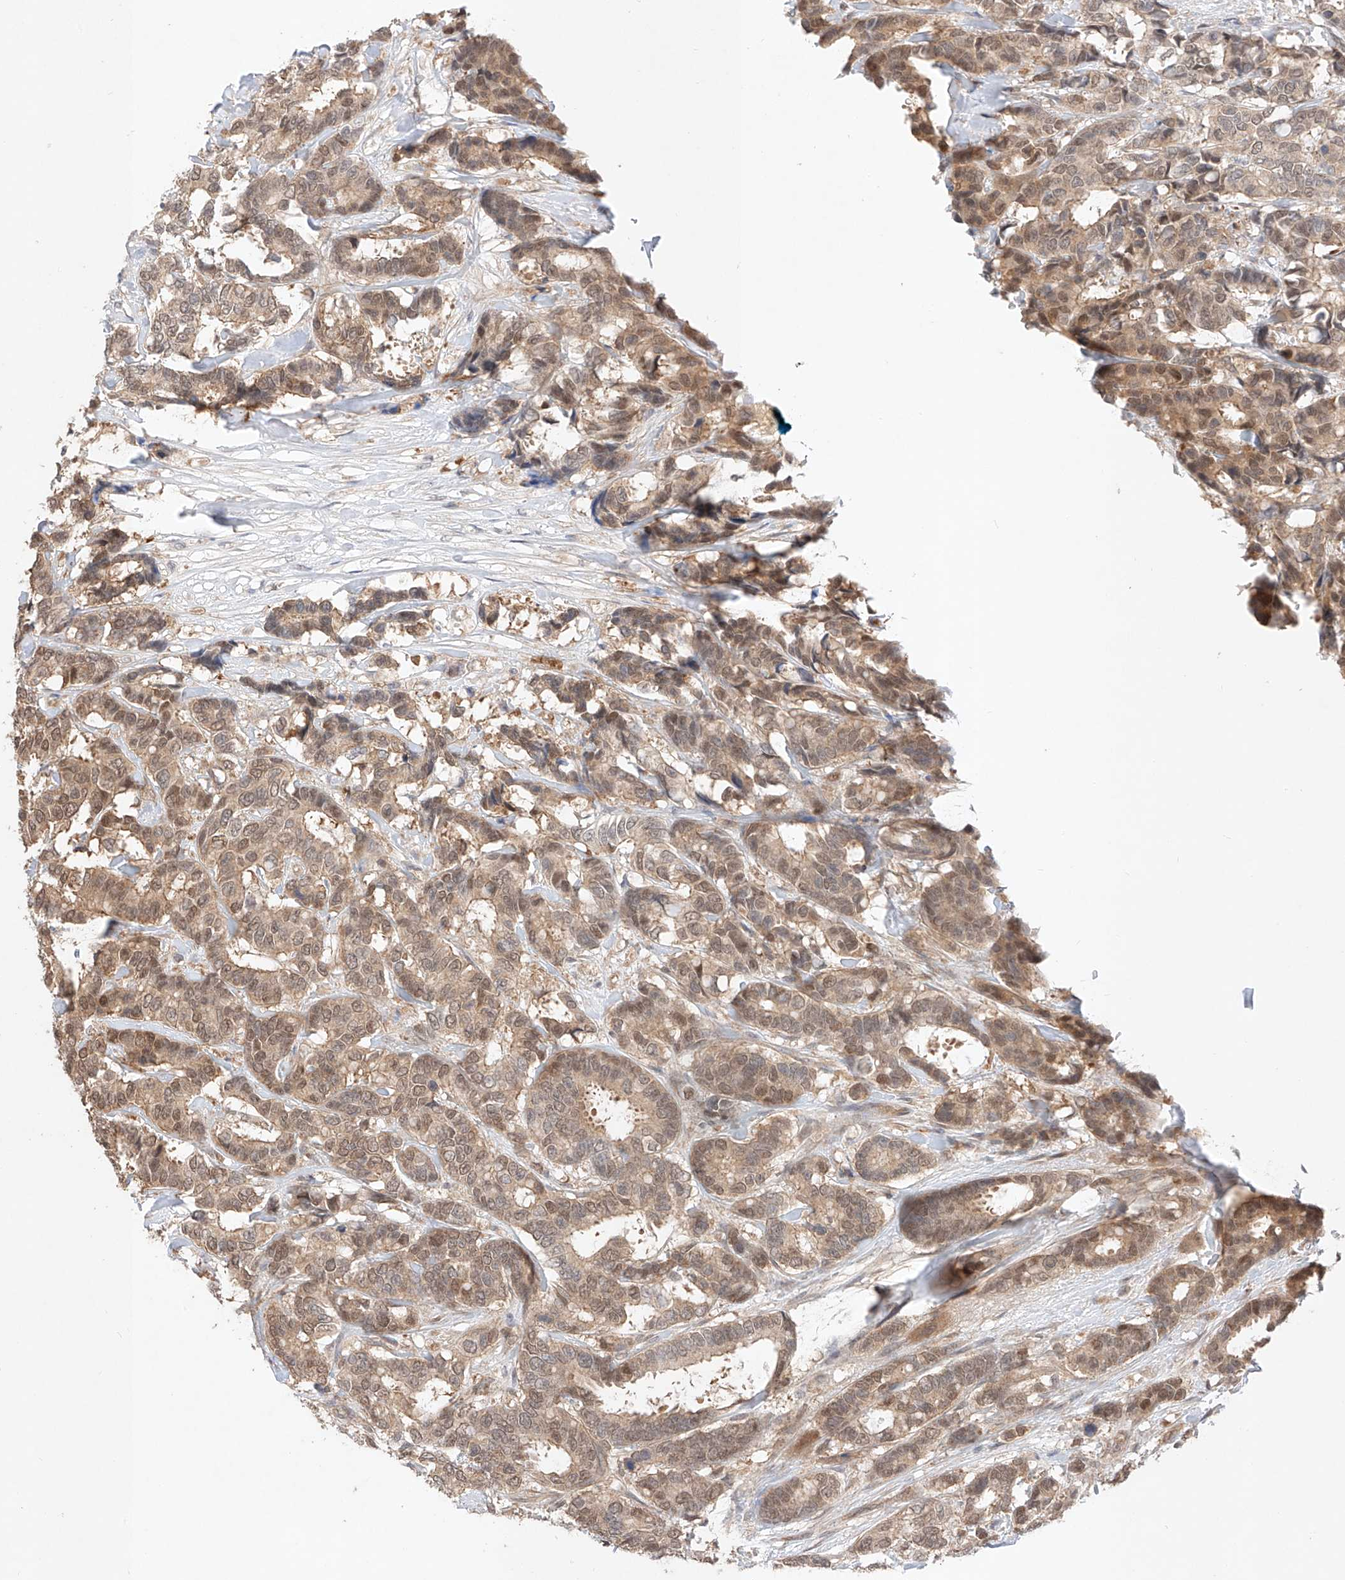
{"staining": {"intensity": "moderate", "quantity": "25%-75%", "location": "cytoplasmic/membranous,nuclear"}, "tissue": "breast cancer", "cell_type": "Tumor cells", "image_type": "cancer", "snomed": [{"axis": "morphology", "description": "Duct carcinoma"}, {"axis": "topography", "description": "Breast"}], "caption": "Tumor cells reveal moderate cytoplasmic/membranous and nuclear expression in approximately 25%-75% of cells in breast cancer (invasive ductal carcinoma).", "gene": "ZNF124", "patient": {"sex": "female", "age": 87}}